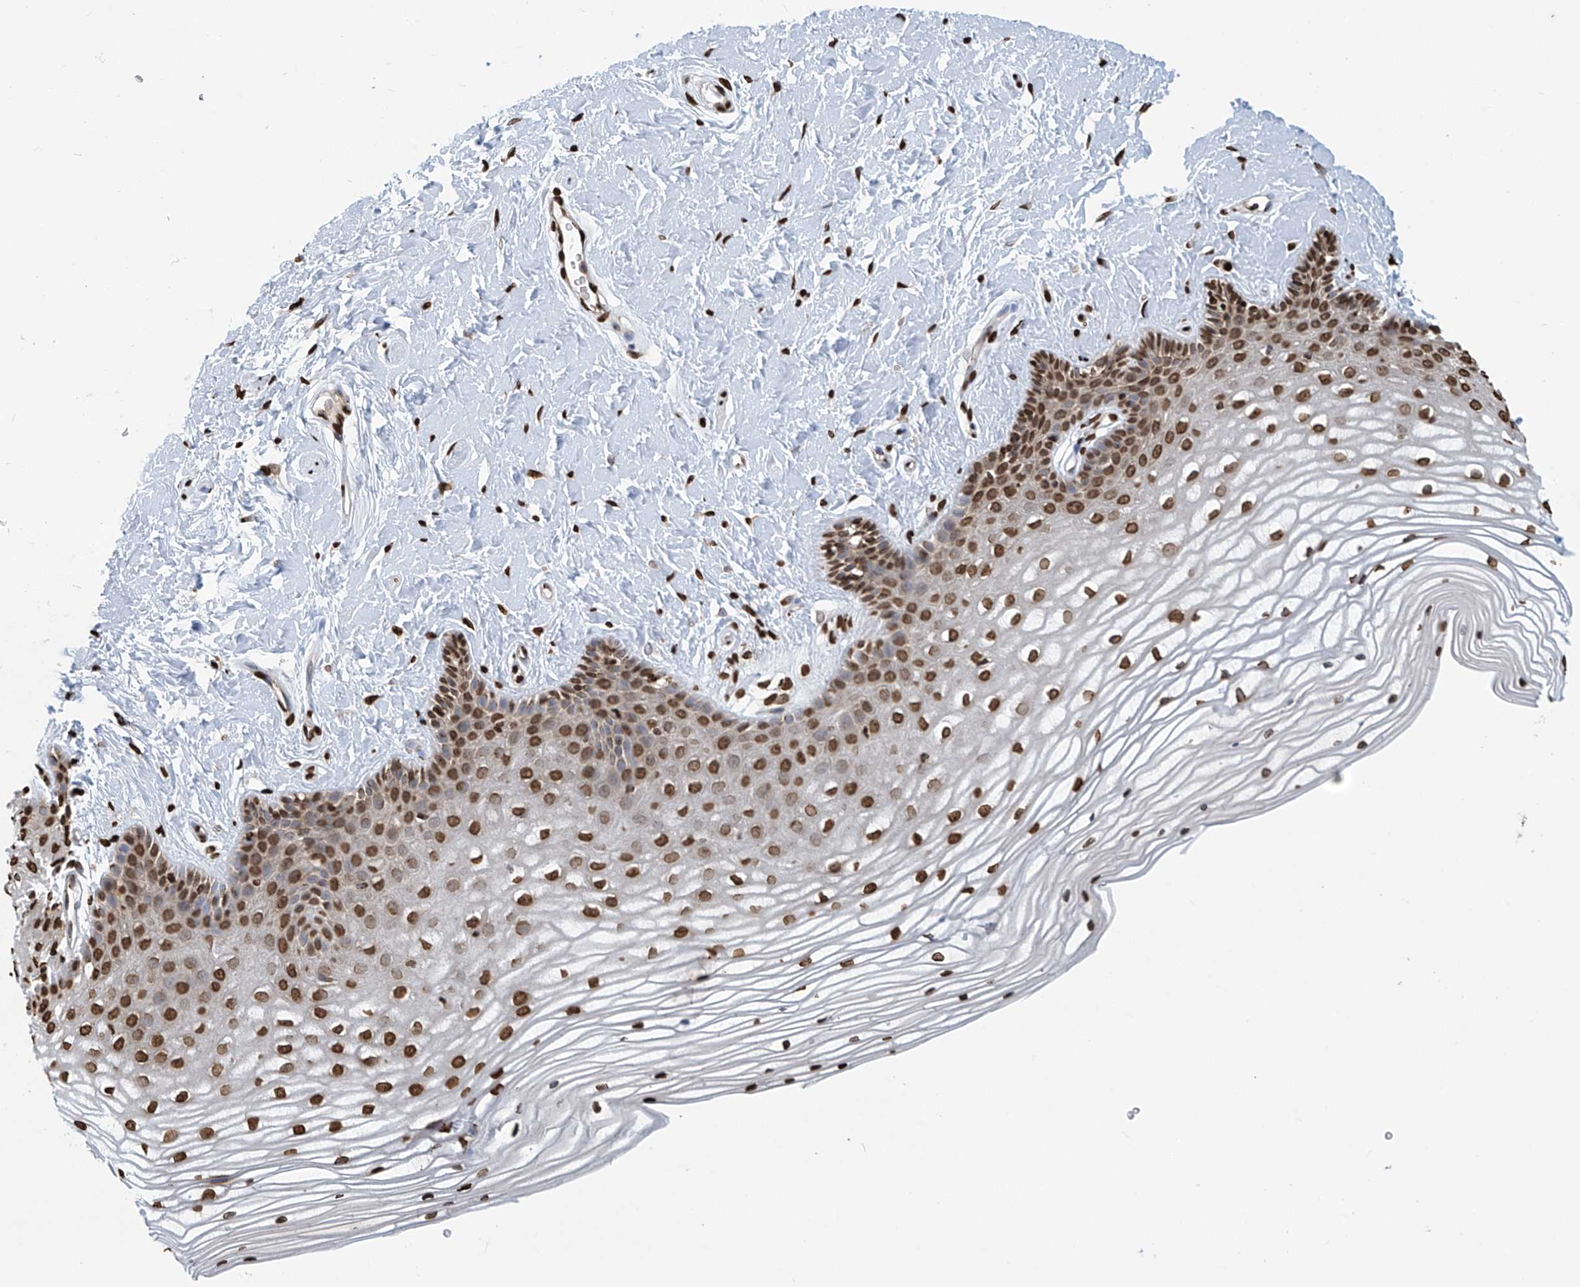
{"staining": {"intensity": "strong", "quantity": ">75%", "location": "nuclear"}, "tissue": "vagina", "cell_type": "Squamous epithelial cells", "image_type": "normal", "snomed": [{"axis": "morphology", "description": "Normal tissue, NOS"}, {"axis": "topography", "description": "Vagina"}, {"axis": "topography", "description": "Cervix"}], "caption": "The photomicrograph displays a brown stain indicating the presence of a protein in the nuclear of squamous epithelial cells in vagina.", "gene": "DPPA2", "patient": {"sex": "female", "age": 40}}